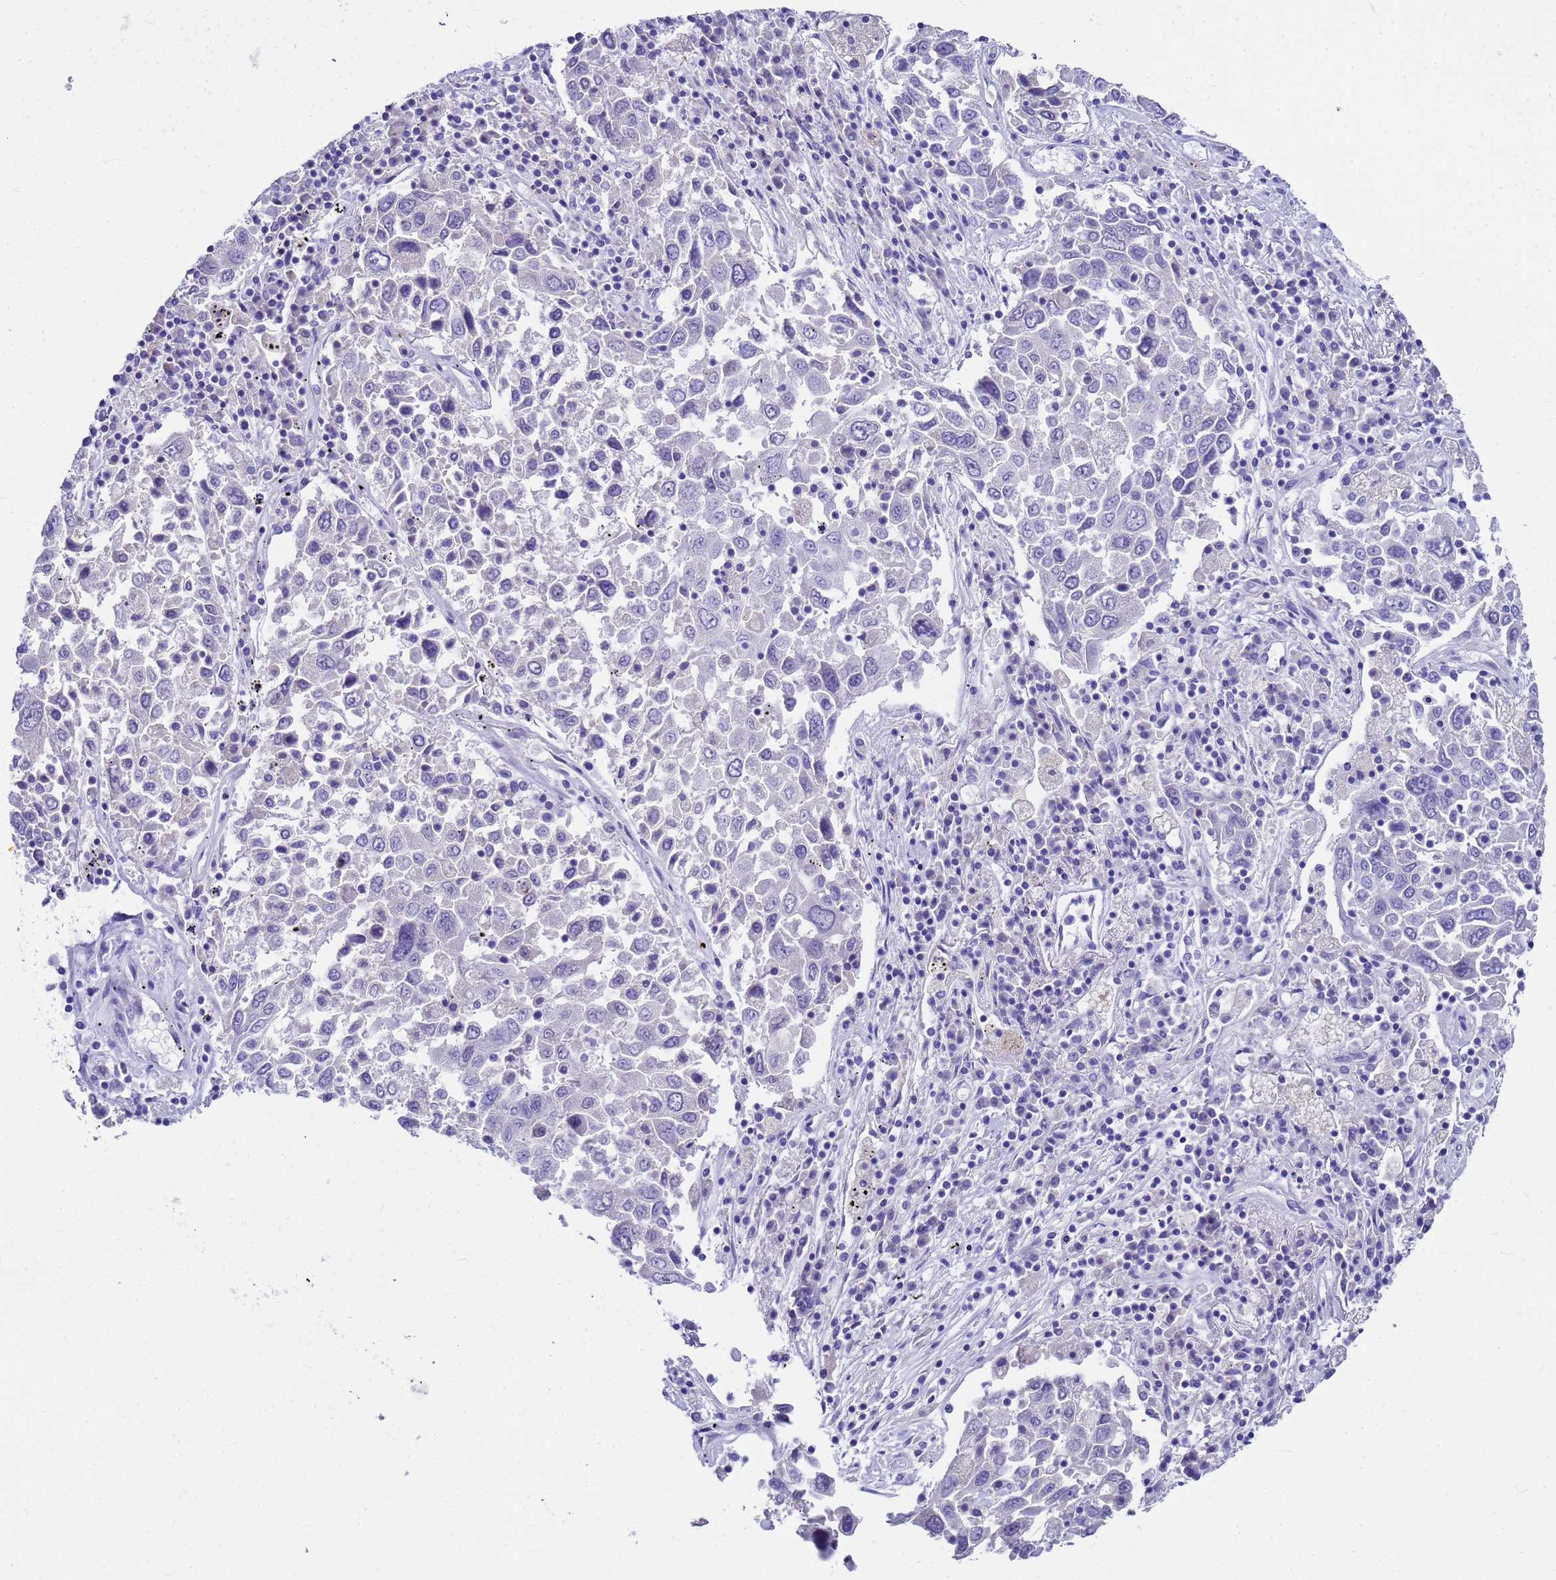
{"staining": {"intensity": "negative", "quantity": "none", "location": "none"}, "tissue": "lung cancer", "cell_type": "Tumor cells", "image_type": "cancer", "snomed": [{"axis": "morphology", "description": "Squamous cell carcinoma, NOS"}, {"axis": "topography", "description": "Lung"}], "caption": "Lung squamous cell carcinoma stained for a protein using immunohistochemistry (IHC) shows no expression tumor cells.", "gene": "MS4A13", "patient": {"sex": "male", "age": 65}}